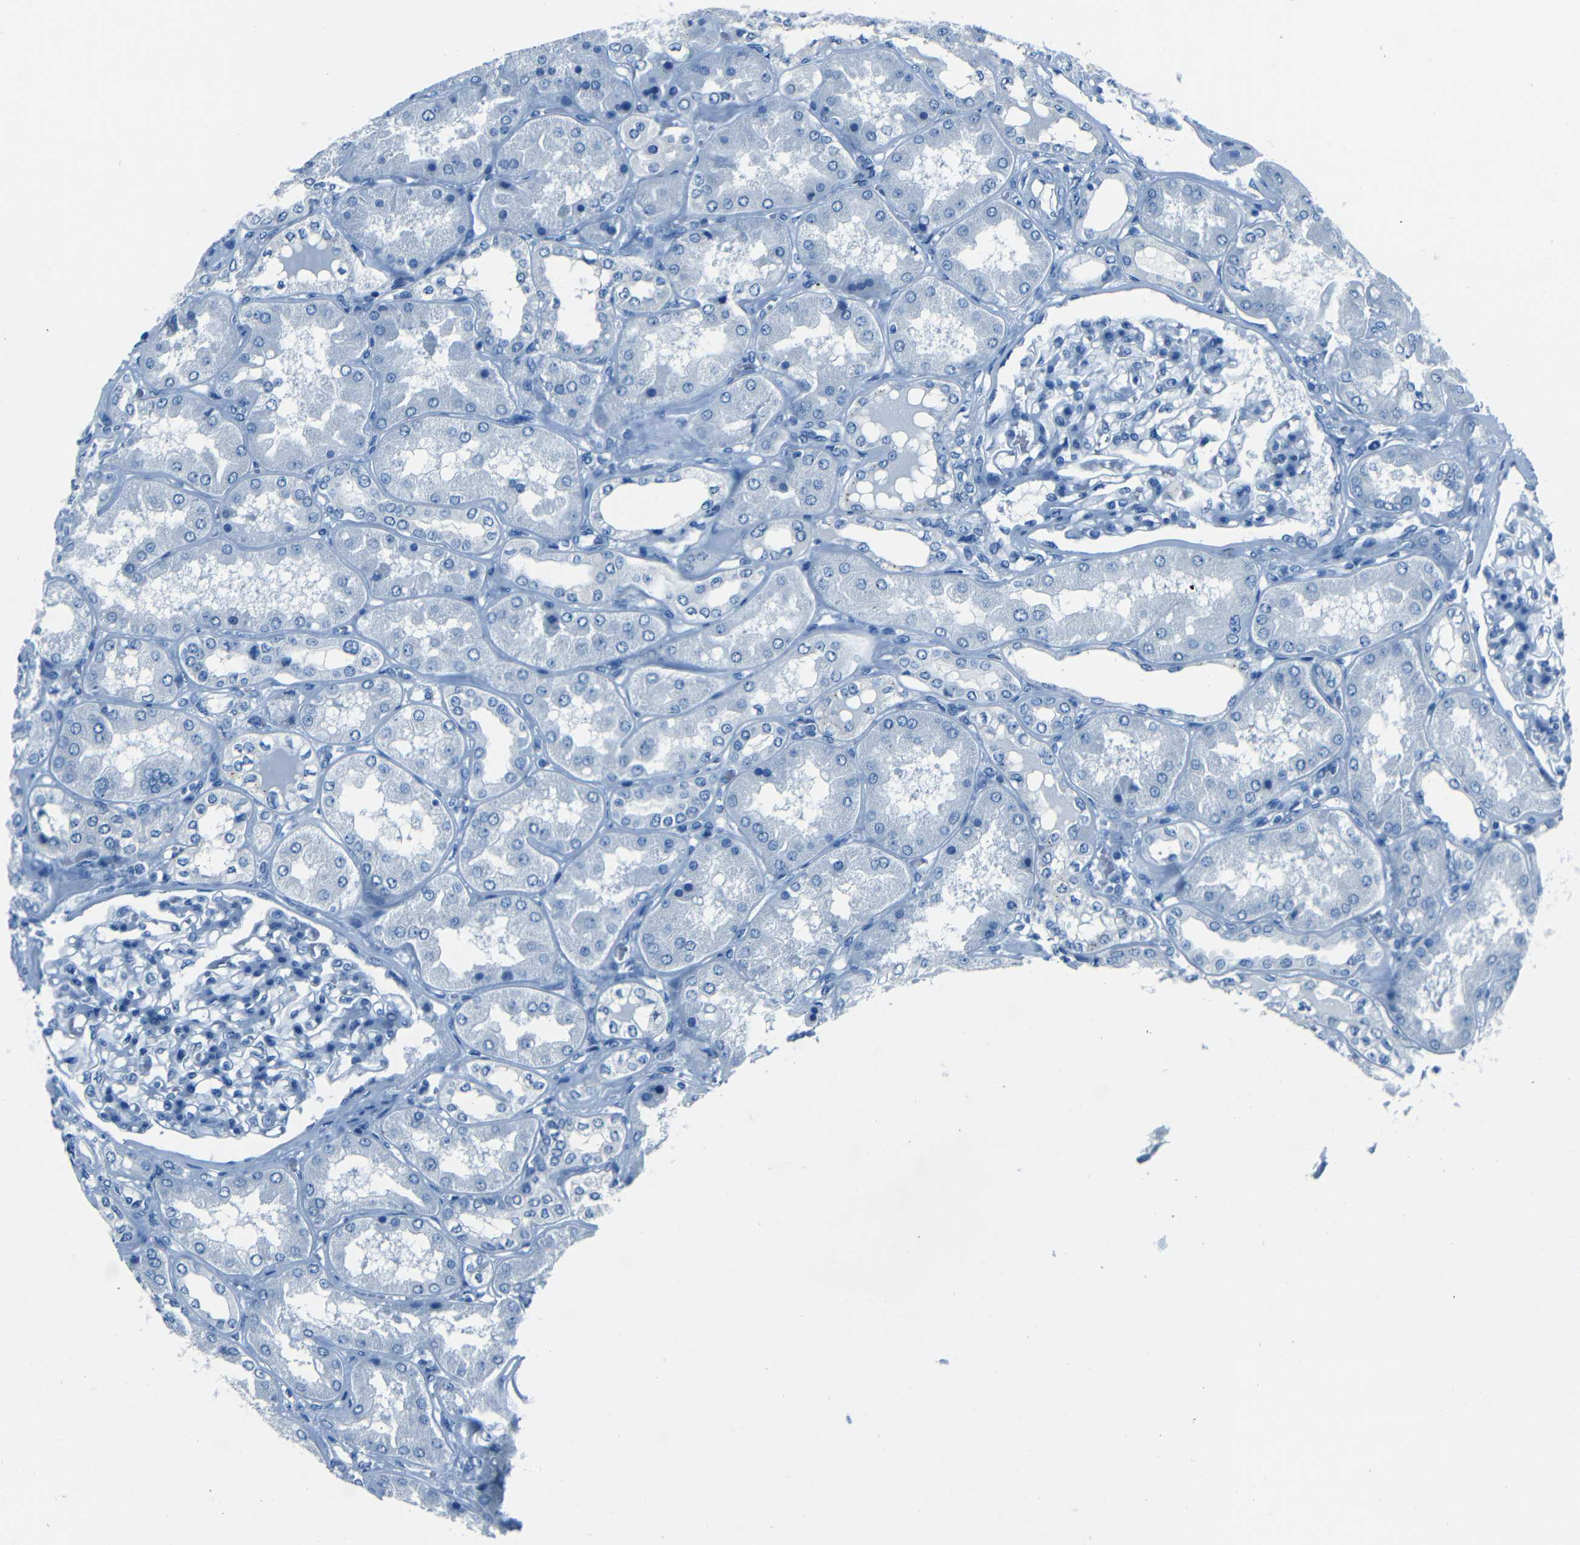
{"staining": {"intensity": "negative", "quantity": "none", "location": "none"}, "tissue": "kidney", "cell_type": "Cells in glomeruli", "image_type": "normal", "snomed": [{"axis": "morphology", "description": "Normal tissue, NOS"}, {"axis": "topography", "description": "Kidney"}], "caption": "This histopathology image is of unremarkable kidney stained with immunohistochemistry (IHC) to label a protein in brown with the nuclei are counter-stained blue. There is no staining in cells in glomeruli.", "gene": "FBN2", "patient": {"sex": "female", "age": 56}}